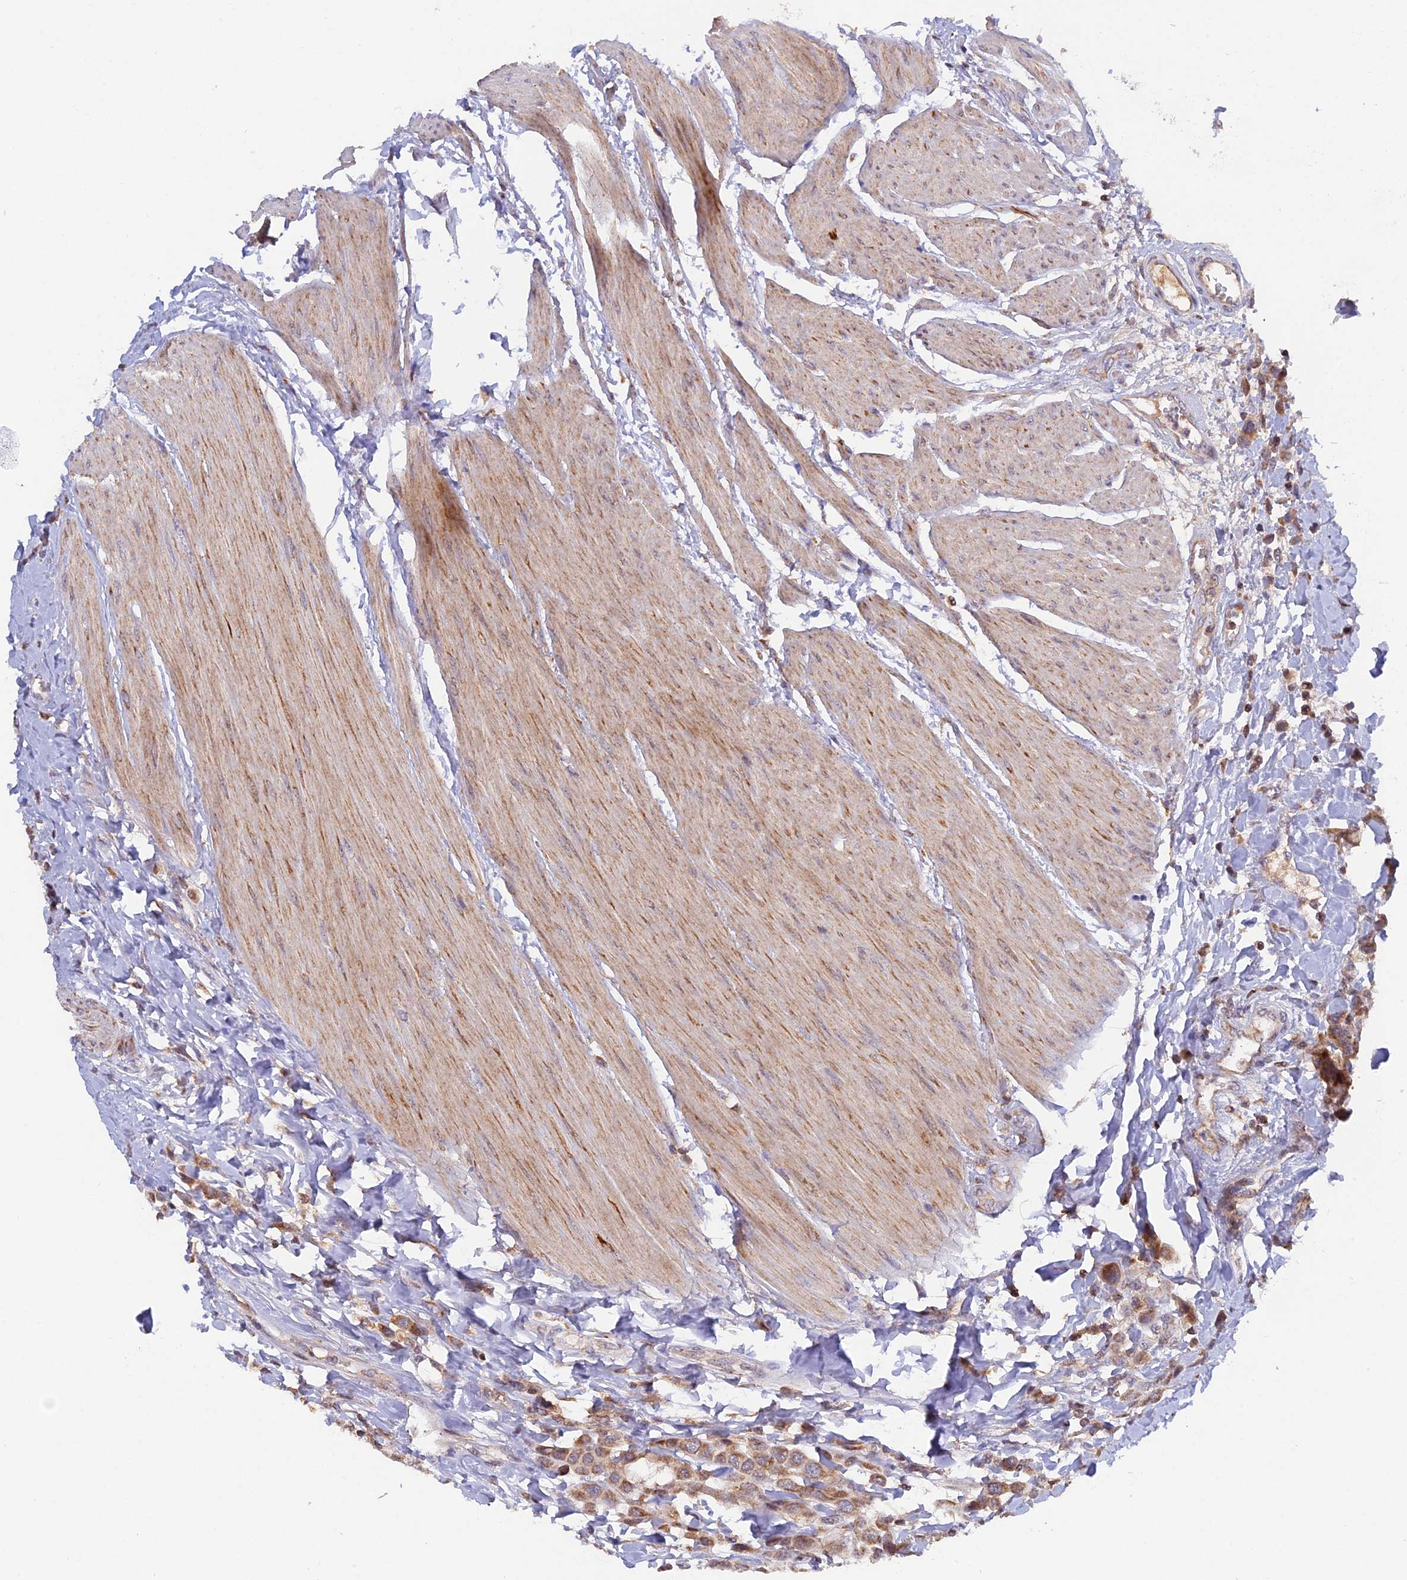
{"staining": {"intensity": "moderate", "quantity": "25%-75%", "location": "cytoplasmic/membranous"}, "tissue": "urothelial cancer", "cell_type": "Tumor cells", "image_type": "cancer", "snomed": [{"axis": "morphology", "description": "Urothelial carcinoma, High grade"}, {"axis": "topography", "description": "Urinary bladder"}], "caption": "The immunohistochemical stain labels moderate cytoplasmic/membranous expression in tumor cells of urothelial carcinoma (high-grade) tissue.", "gene": "MPV17L", "patient": {"sex": "male", "age": 50}}